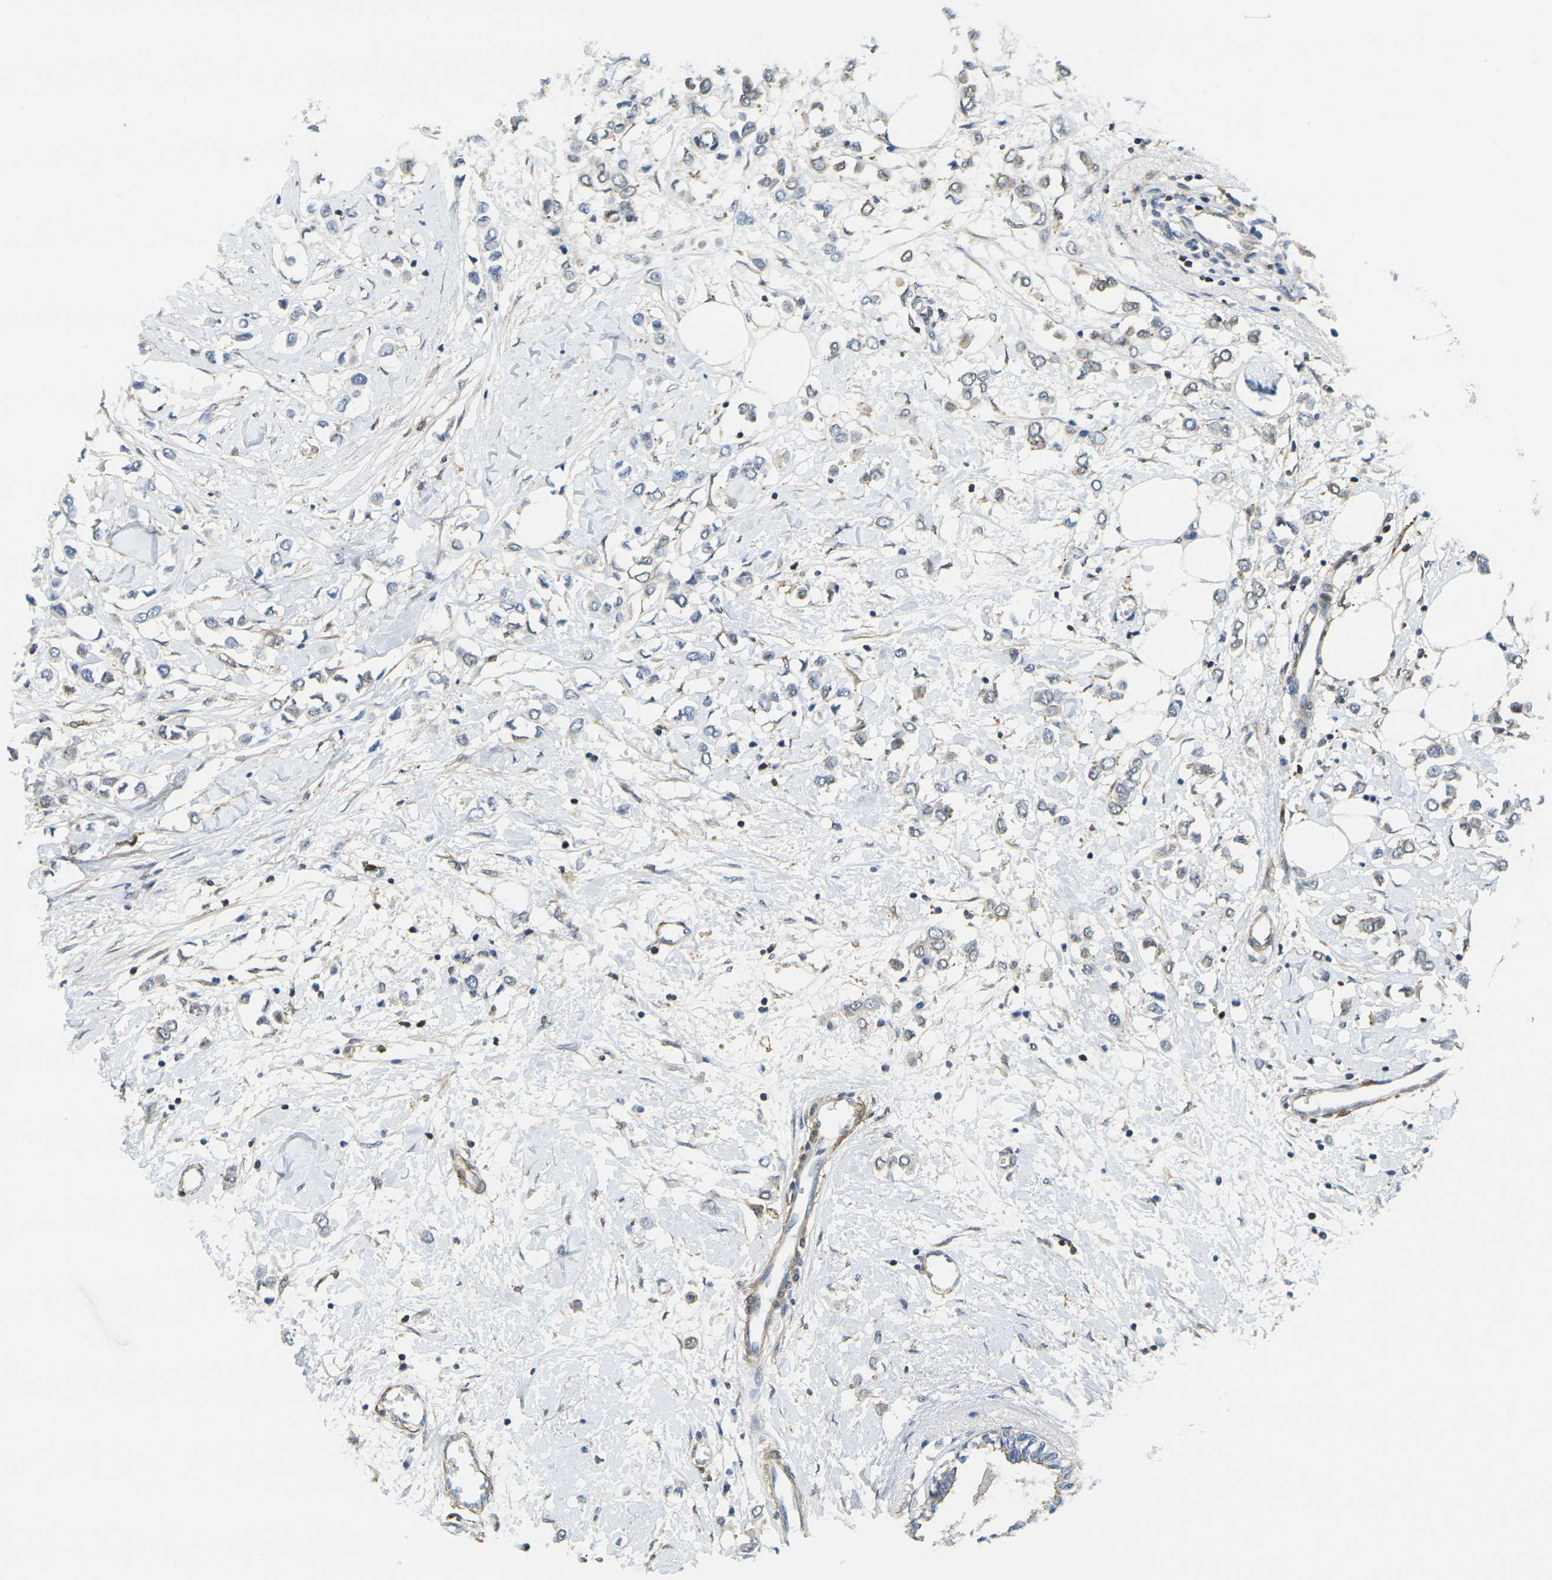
{"staining": {"intensity": "negative", "quantity": "none", "location": "none"}, "tissue": "breast cancer", "cell_type": "Tumor cells", "image_type": "cancer", "snomed": [{"axis": "morphology", "description": "Lobular carcinoma"}, {"axis": "topography", "description": "Breast"}], "caption": "Immunohistochemistry photomicrograph of neoplastic tissue: breast cancer stained with DAB (3,3'-diaminobenzidine) reveals no significant protein staining in tumor cells.", "gene": "LASP1", "patient": {"sex": "female", "age": 51}}